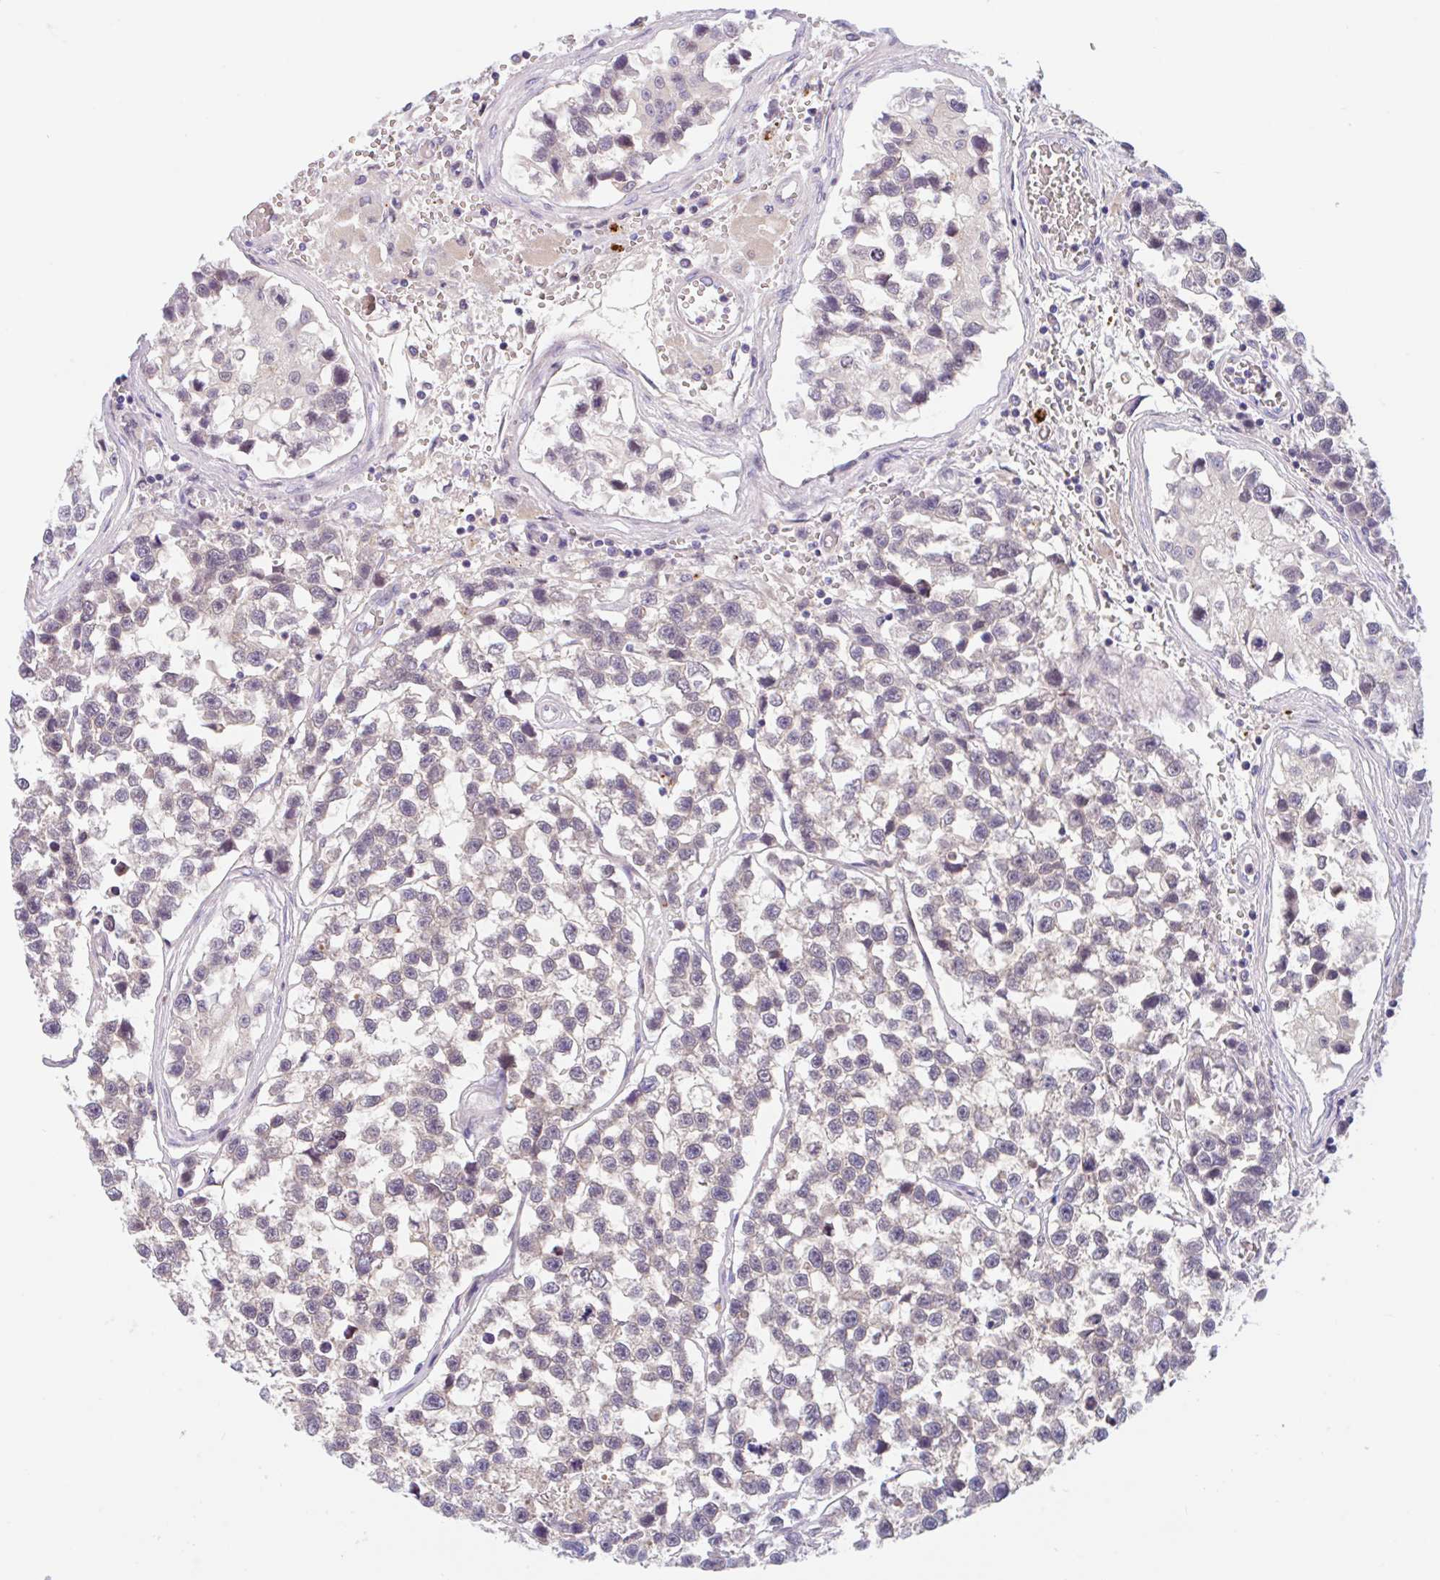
{"staining": {"intensity": "negative", "quantity": "none", "location": "none"}, "tissue": "testis cancer", "cell_type": "Tumor cells", "image_type": "cancer", "snomed": [{"axis": "morphology", "description": "Seminoma, NOS"}, {"axis": "topography", "description": "Testis"}], "caption": "DAB immunohistochemical staining of human seminoma (testis) reveals no significant expression in tumor cells.", "gene": "TMEM86A", "patient": {"sex": "male", "age": 26}}